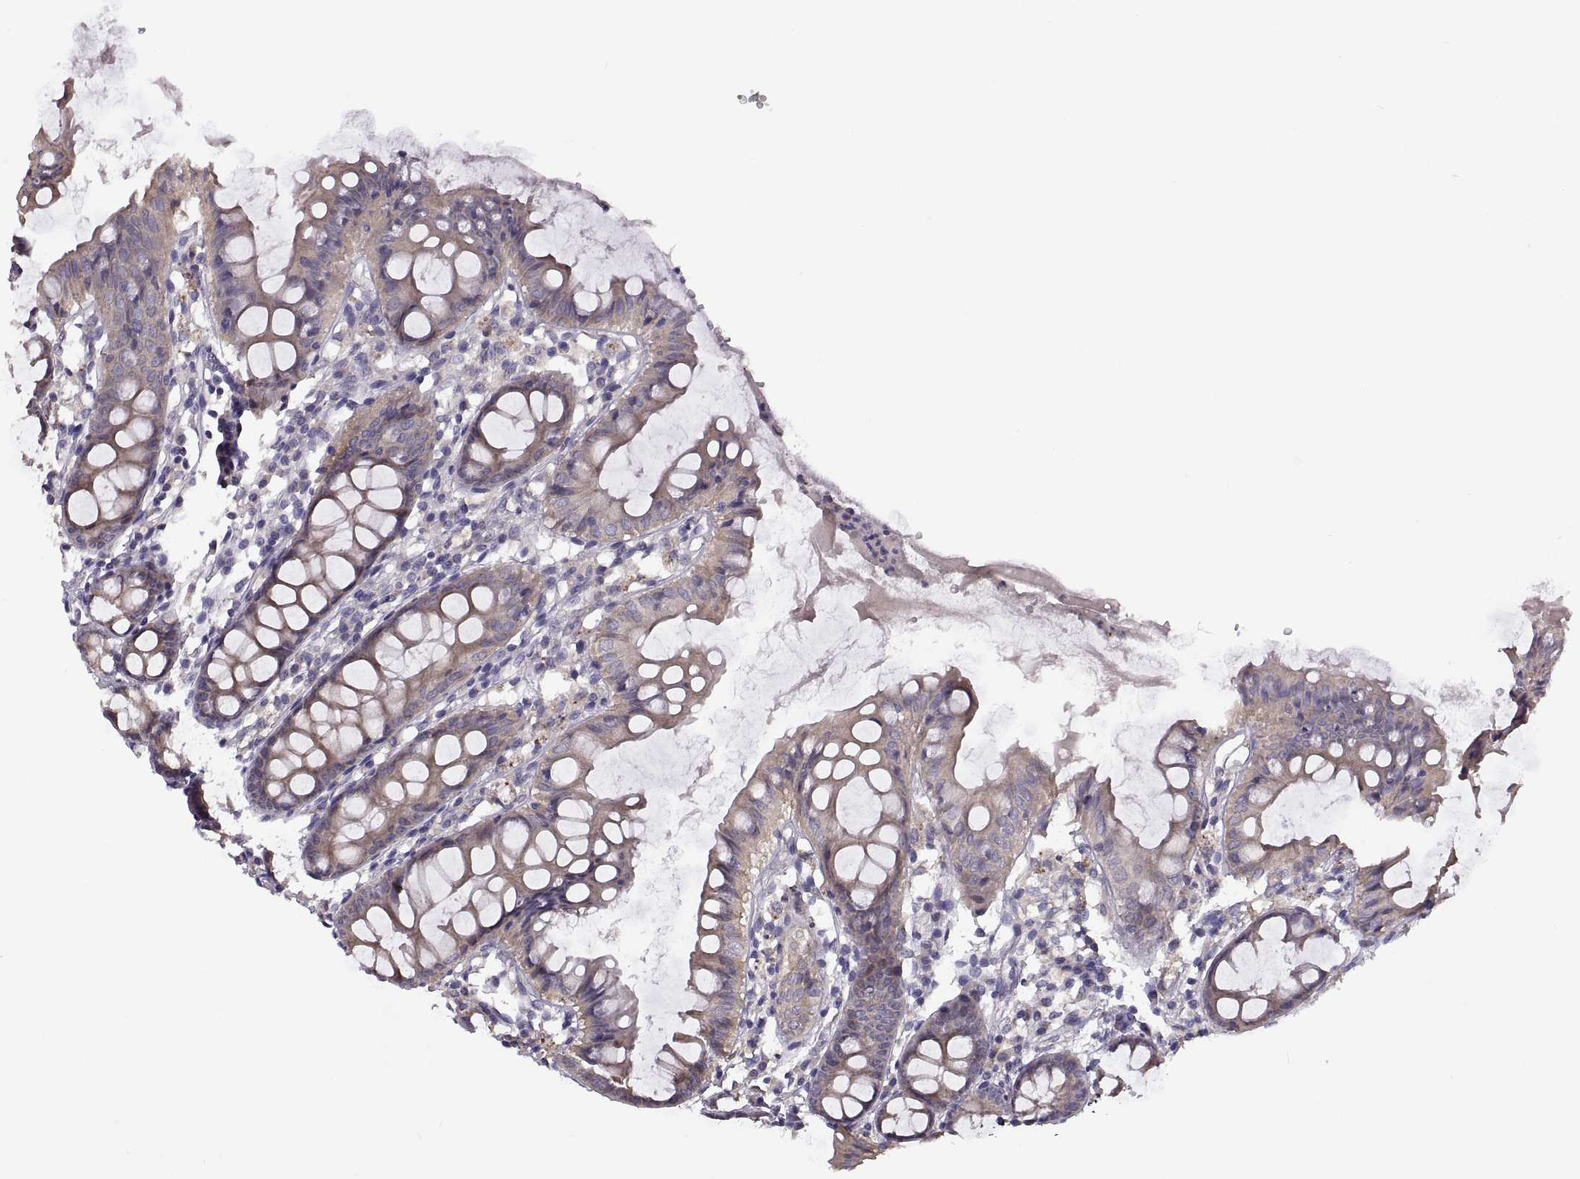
{"staining": {"intensity": "negative", "quantity": "none", "location": "none"}, "tissue": "colon", "cell_type": "Endothelial cells", "image_type": "normal", "snomed": [{"axis": "morphology", "description": "Normal tissue, NOS"}, {"axis": "topography", "description": "Colon"}], "caption": "IHC histopathology image of benign colon: human colon stained with DAB demonstrates no significant protein positivity in endothelial cells. (DAB (3,3'-diaminobenzidine) immunohistochemistry, high magnification).", "gene": "ACSBG2", "patient": {"sex": "female", "age": 84}}